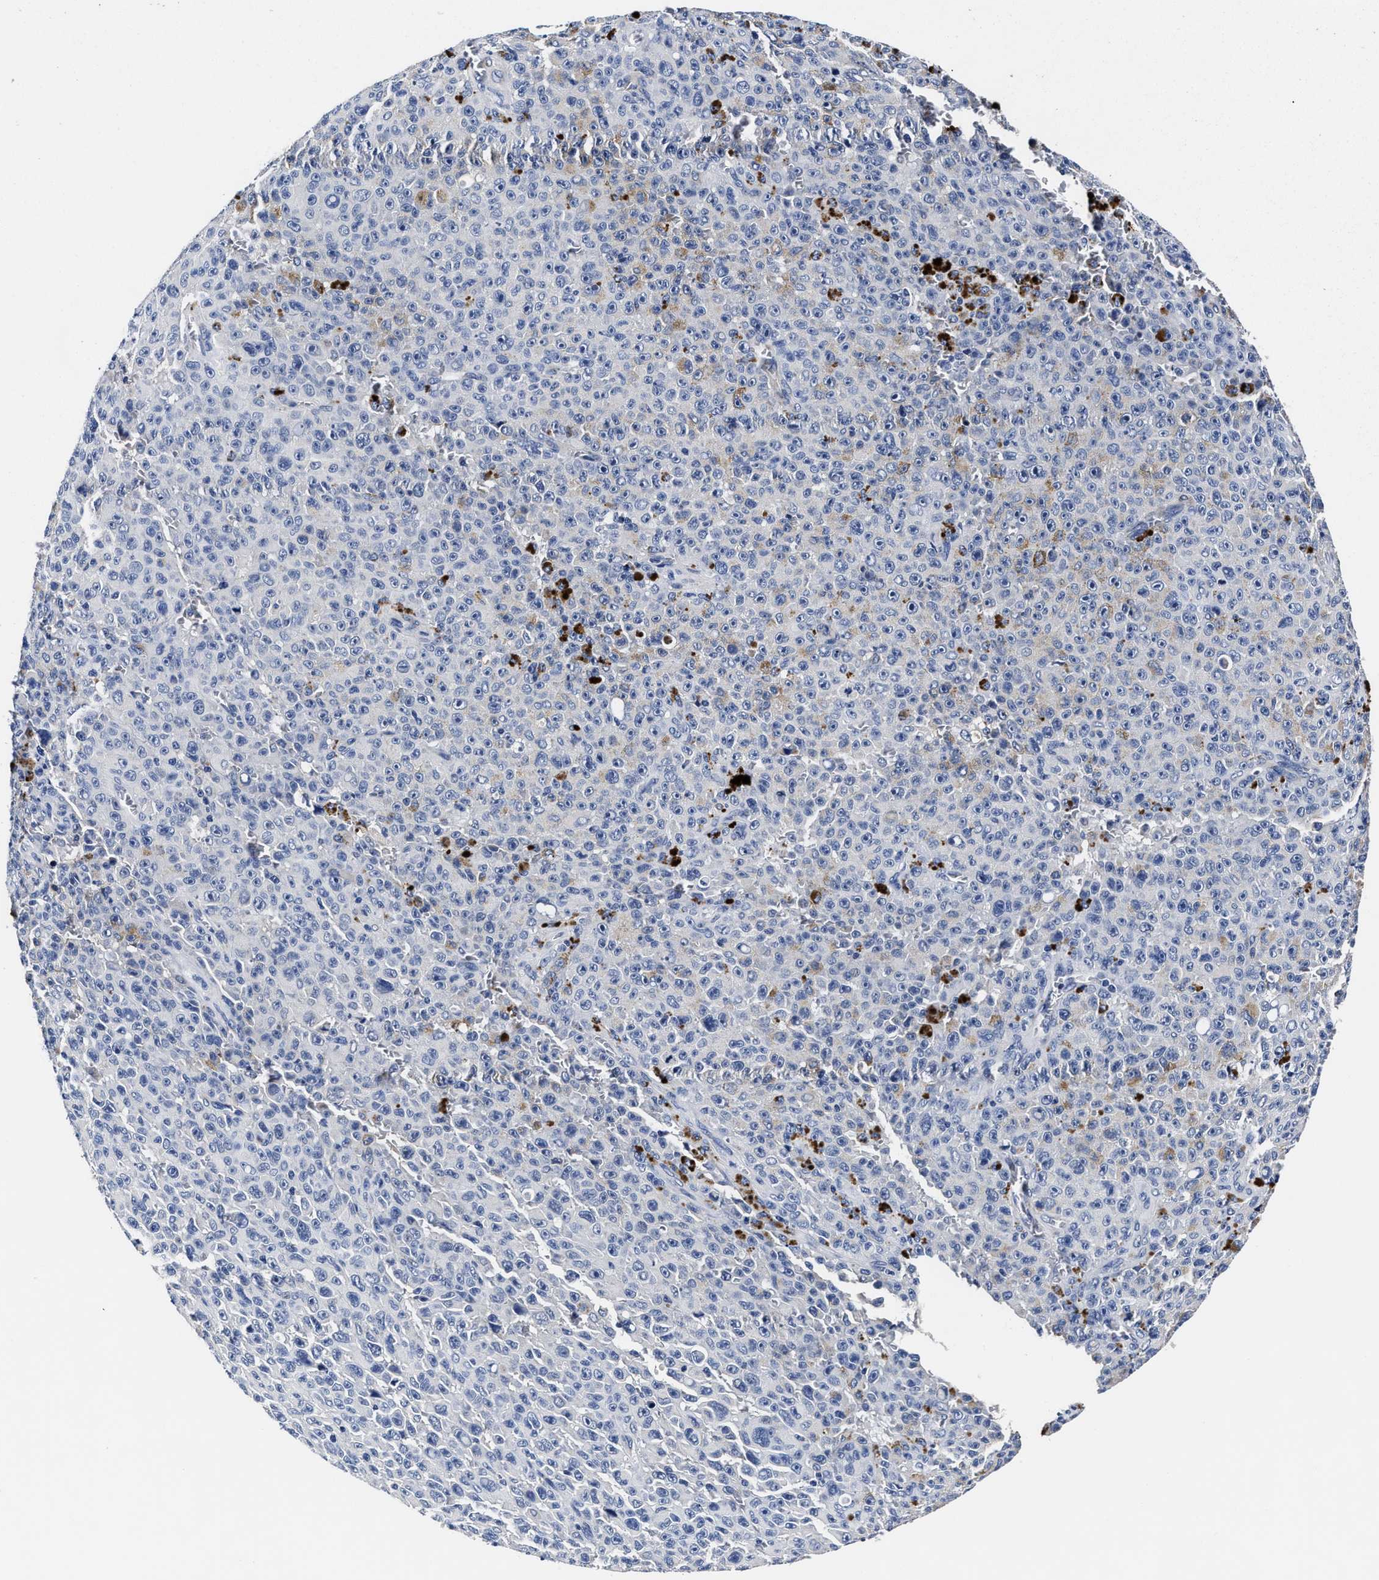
{"staining": {"intensity": "negative", "quantity": "none", "location": "none"}, "tissue": "melanoma", "cell_type": "Tumor cells", "image_type": "cancer", "snomed": [{"axis": "morphology", "description": "Malignant melanoma, NOS"}, {"axis": "topography", "description": "Skin"}], "caption": "Immunohistochemistry photomicrograph of neoplastic tissue: melanoma stained with DAB shows no significant protein expression in tumor cells.", "gene": "OLFML2A", "patient": {"sex": "female", "age": 82}}